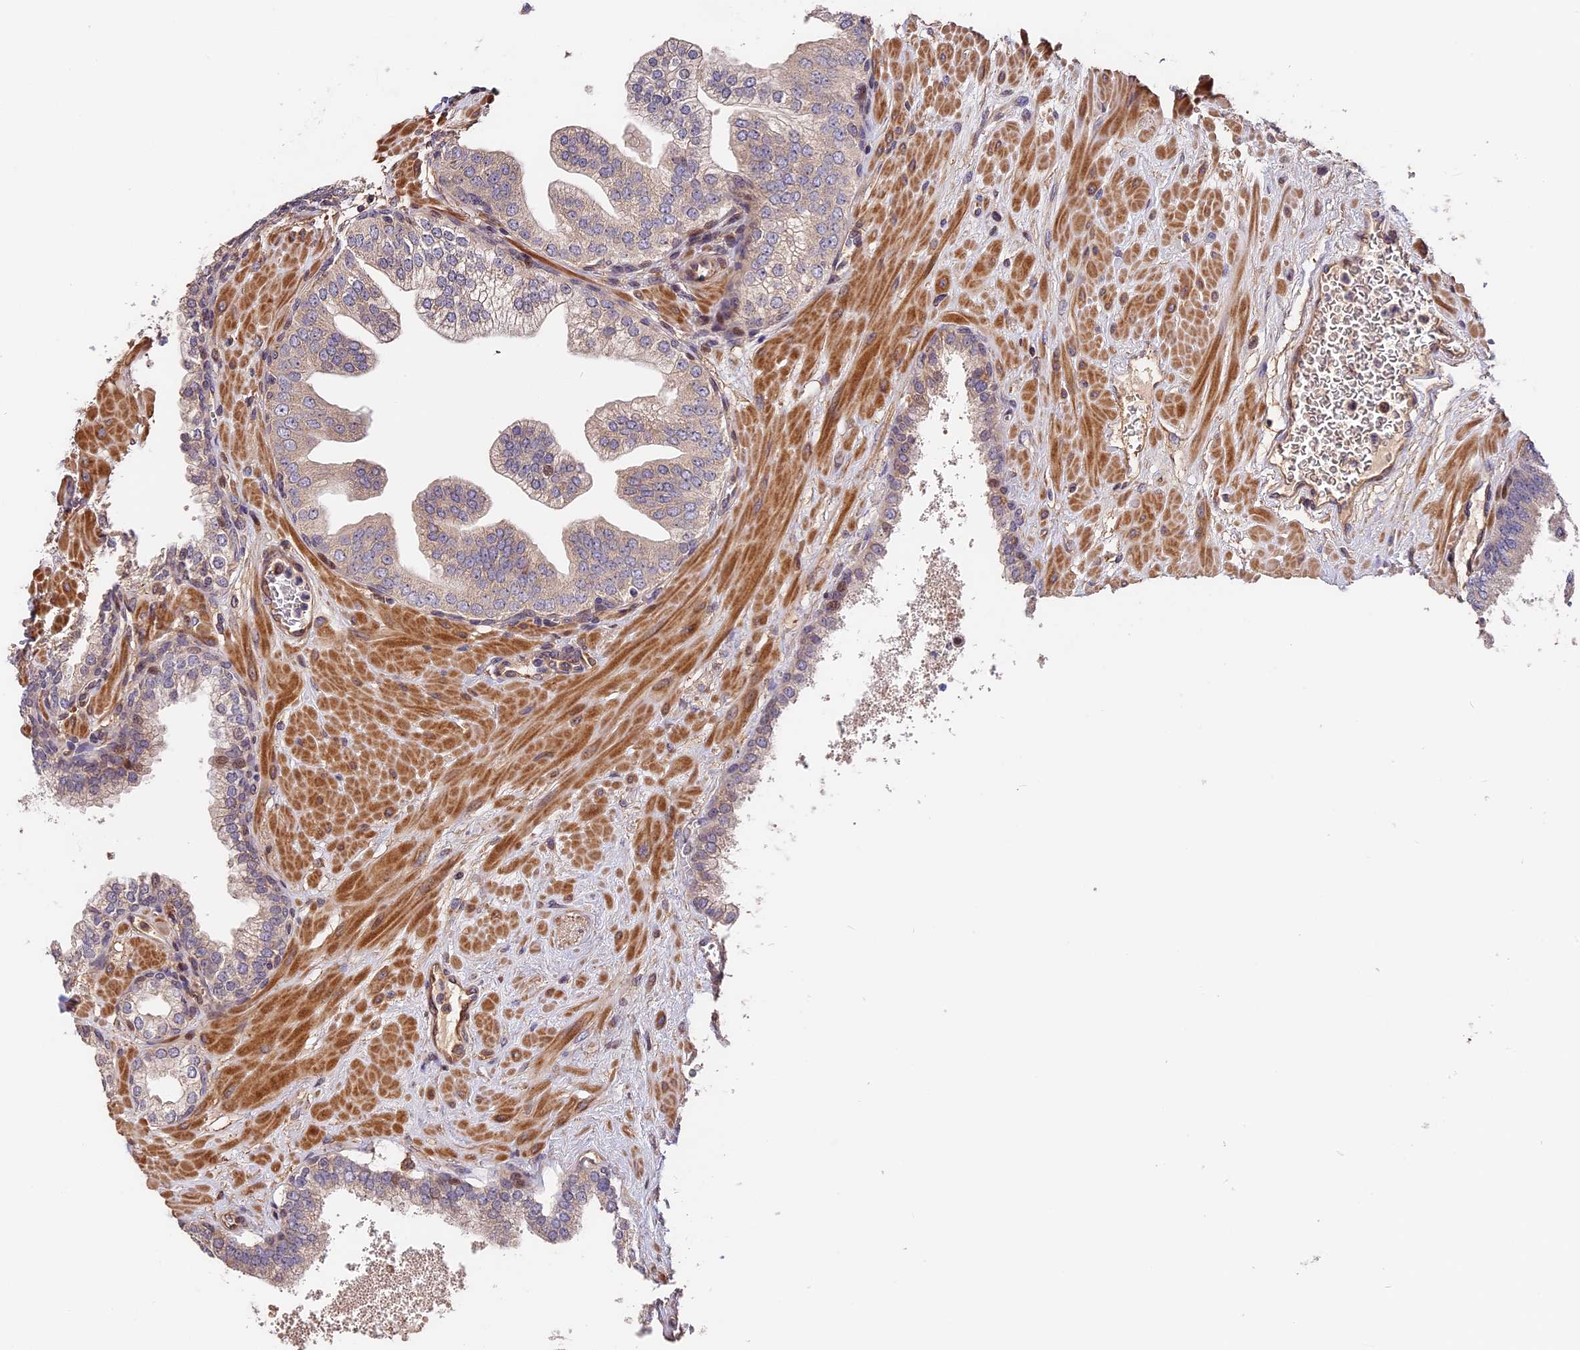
{"staining": {"intensity": "negative", "quantity": "none", "location": "none"}, "tissue": "prostate", "cell_type": "Glandular cells", "image_type": "normal", "snomed": [{"axis": "morphology", "description": "Normal tissue, NOS"}, {"axis": "topography", "description": "Prostate"}], "caption": "Prostate stained for a protein using immunohistochemistry reveals no staining glandular cells.", "gene": "ARHGAP17", "patient": {"sex": "male", "age": 60}}